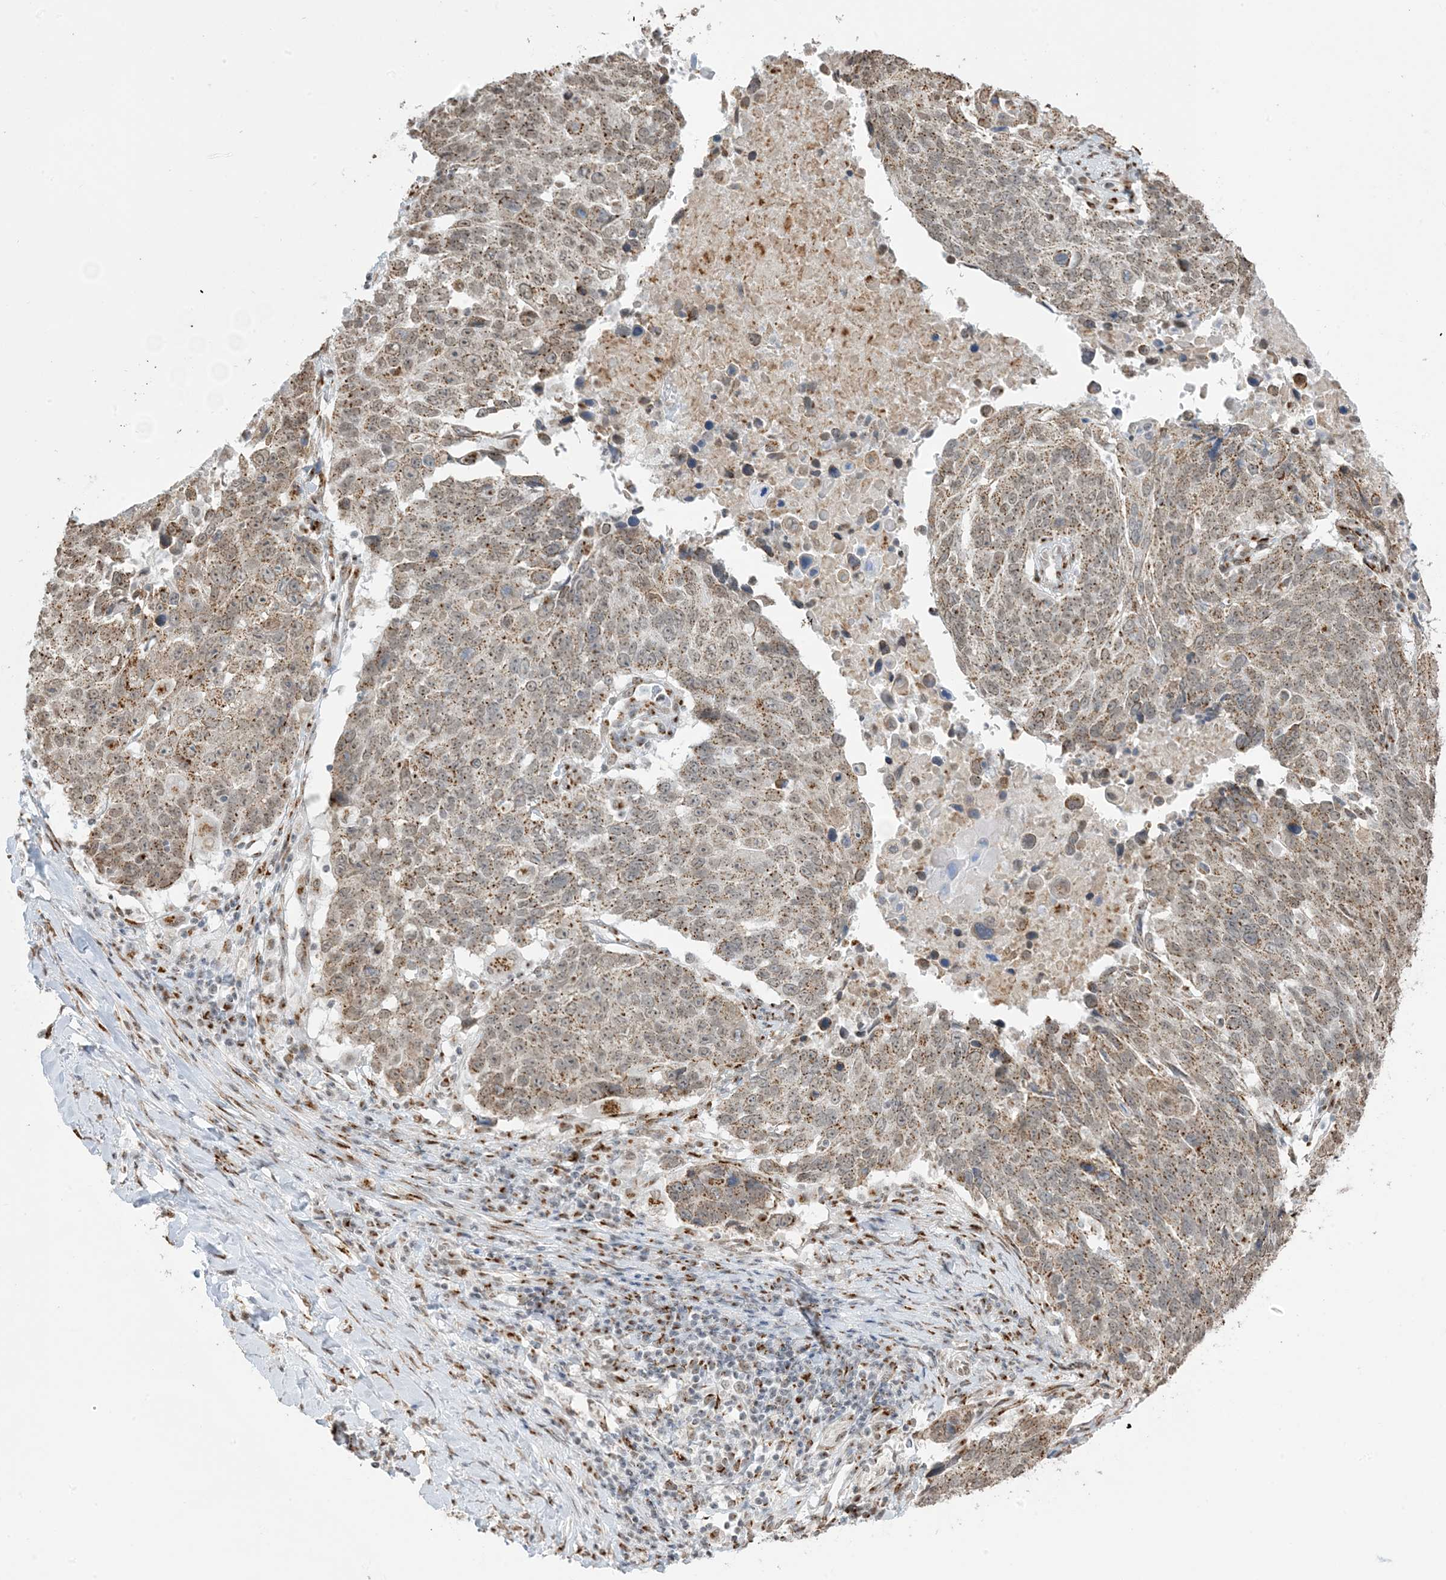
{"staining": {"intensity": "moderate", "quantity": ">75%", "location": "cytoplasmic/membranous"}, "tissue": "lung cancer", "cell_type": "Tumor cells", "image_type": "cancer", "snomed": [{"axis": "morphology", "description": "Squamous cell carcinoma, NOS"}, {"axis": "topography", "description": "Lung"}], "caption": "A brown stain highlights moderate cytoplasmic/membranous expression of a protein in lung cancer tumor cells.", "gene": "GPR107", "patient": {"sex": "male", "age": 66}}